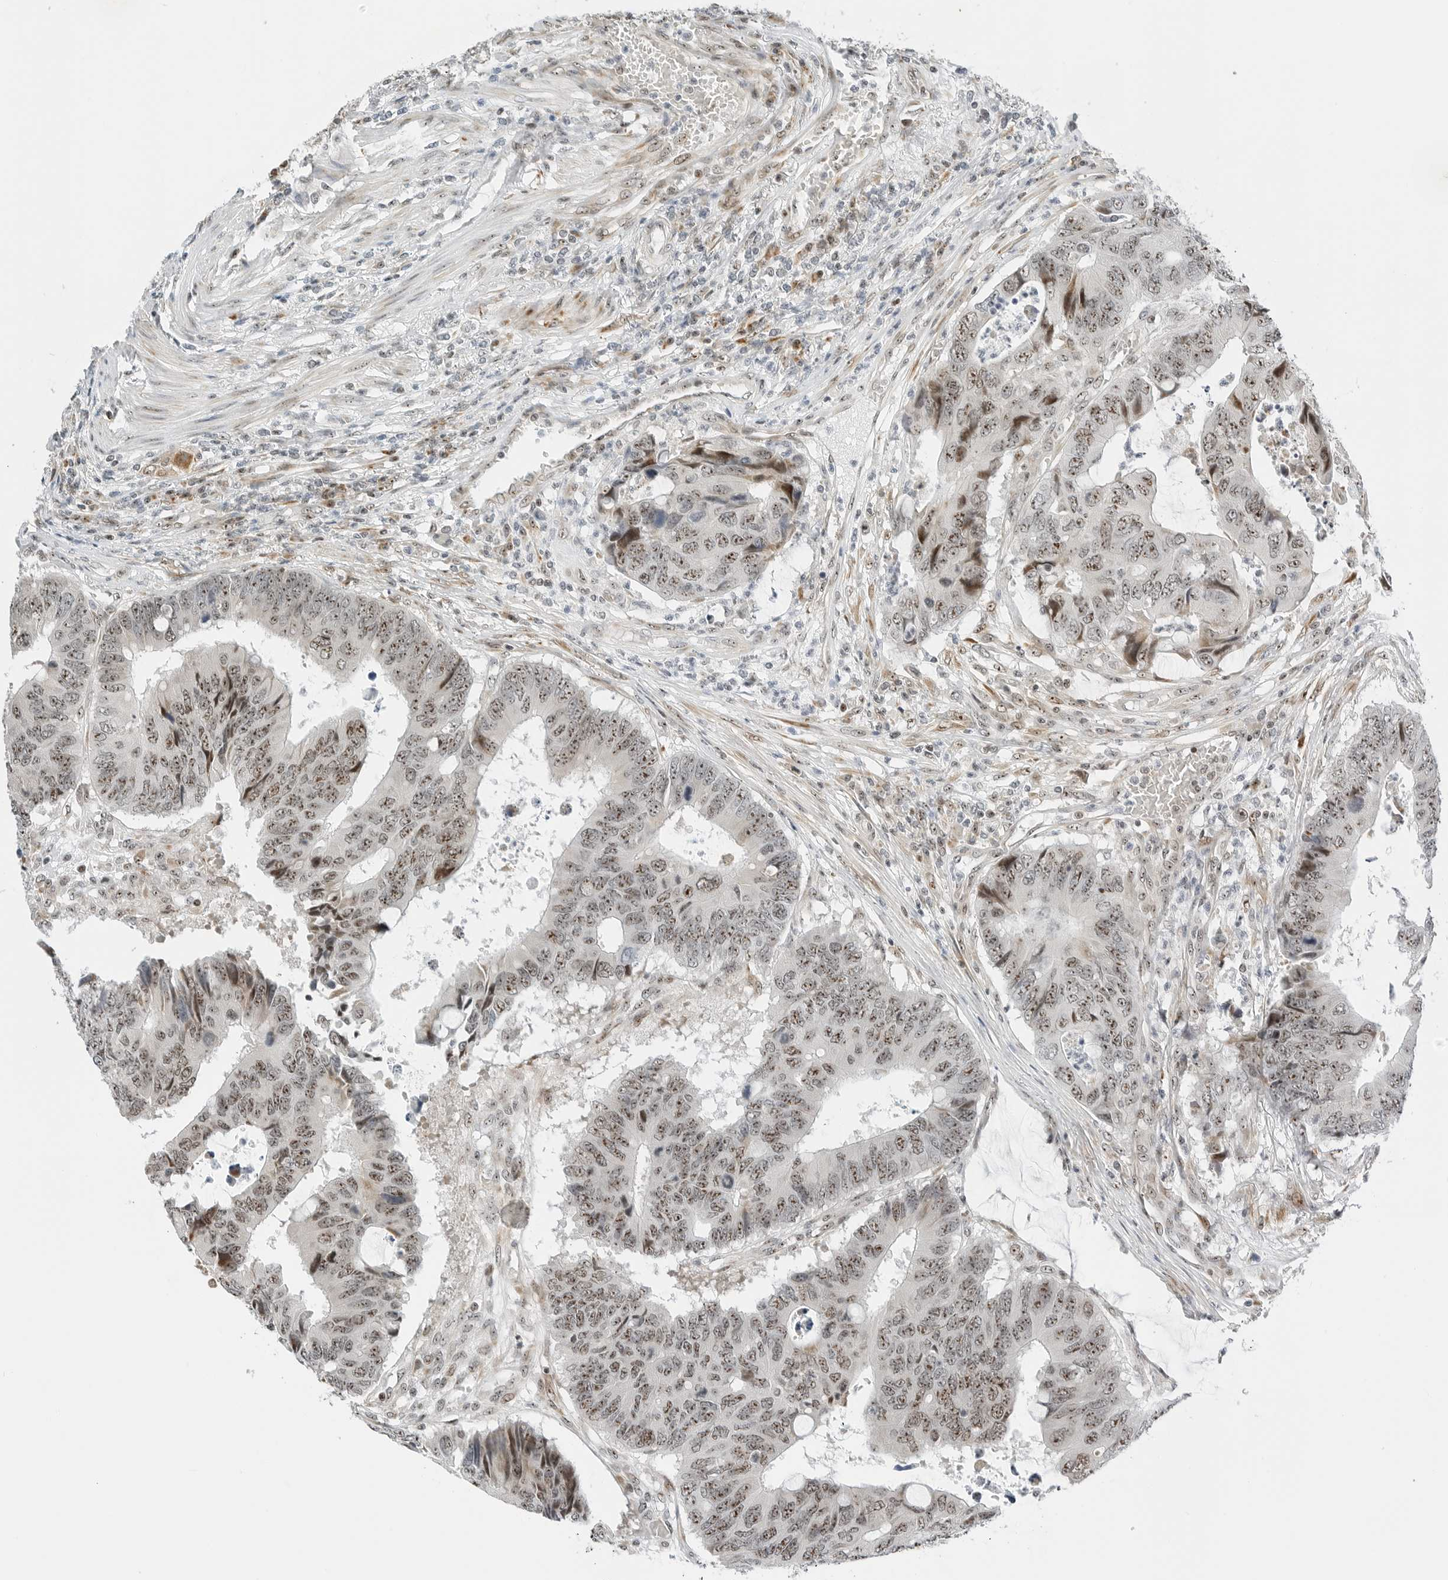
{"staining": {"intensity": "moderate", "quantity": ">75%", "location": "nuclear"}, "tissue": "colorectal cancer", "cell_type": "Tumor cells", "image_type": "cancer", "snomed": [{"axis": "morphology", "description": "Adenocarcinoma, NOS"}, {"axis": "topography", "description": "Rectum"}], "caption": "Immunohistochemical staining of human colorectal adenocarcinoma displays moderate nuclear protein positivity in approximately >75% of tumor cells.", "gene": "RIMKLA", "patient": {"sex": "male", "age": 84}}